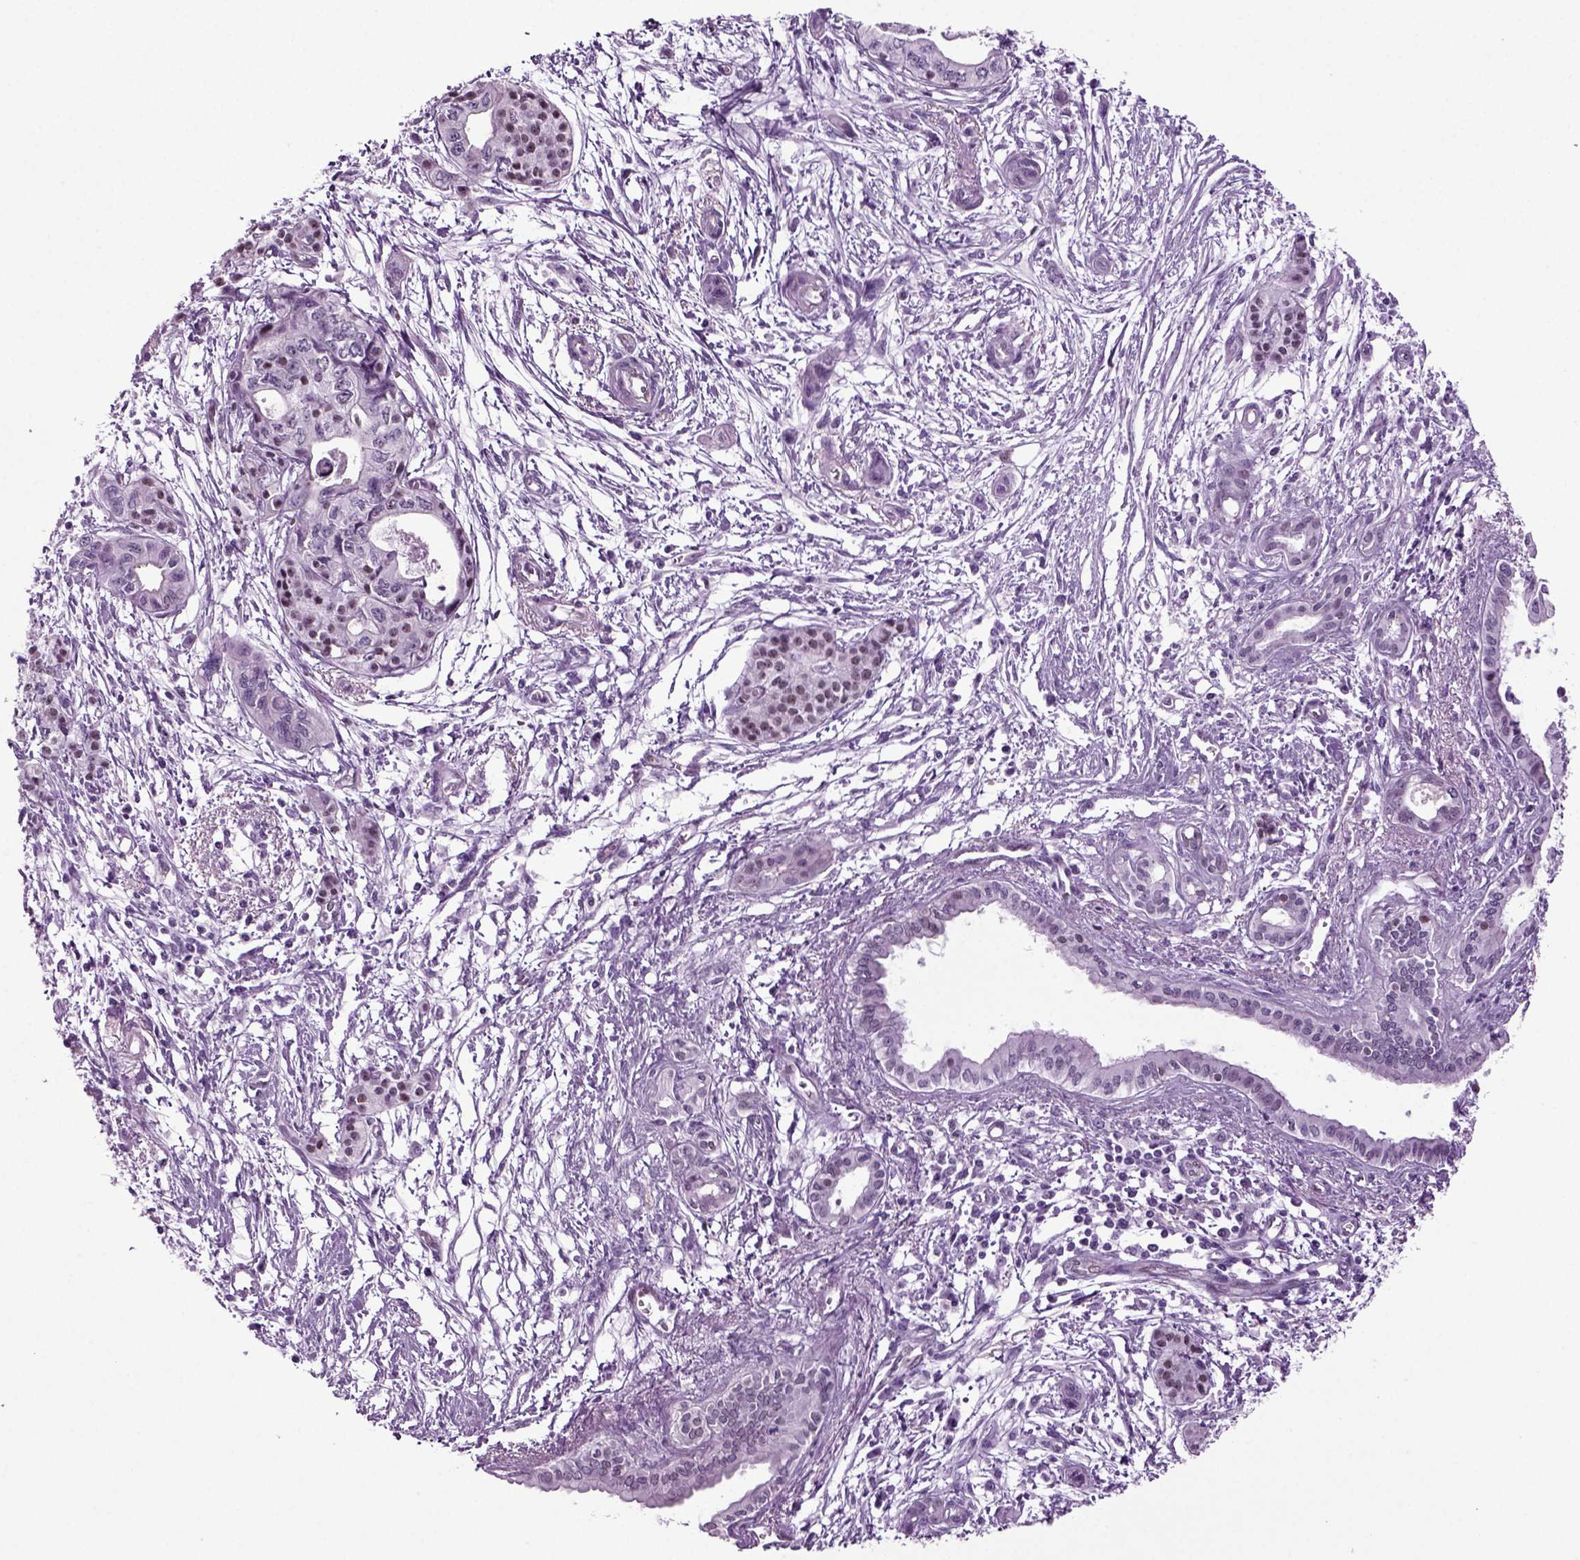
{"staining": {"intensity": "negative", "quantity": "none", "location": "none"}, "tissue": "pancreatic cancer", "cell_type": "Tumor cells", "image_type": "cancer", "snomed": [{"axis": "morphology", "description": "Adenocarcinoma, NOS"}, {"axis": "topography", "description": "Pancreas"}], "caption": "This histopathology image is of pancreatic adenocarcinoma stained with immunohistochemistry to label a protein in brown with the nuclei are counter-stained blue. There is no expression in tumor cells. (Brightfield microscopy of DAB (3,3'-diaminobenzidine) immunohistochemistry (IHC) at high magnification).", "gene": "RFX3", "patient": {"sex": "female", "age": 76}}